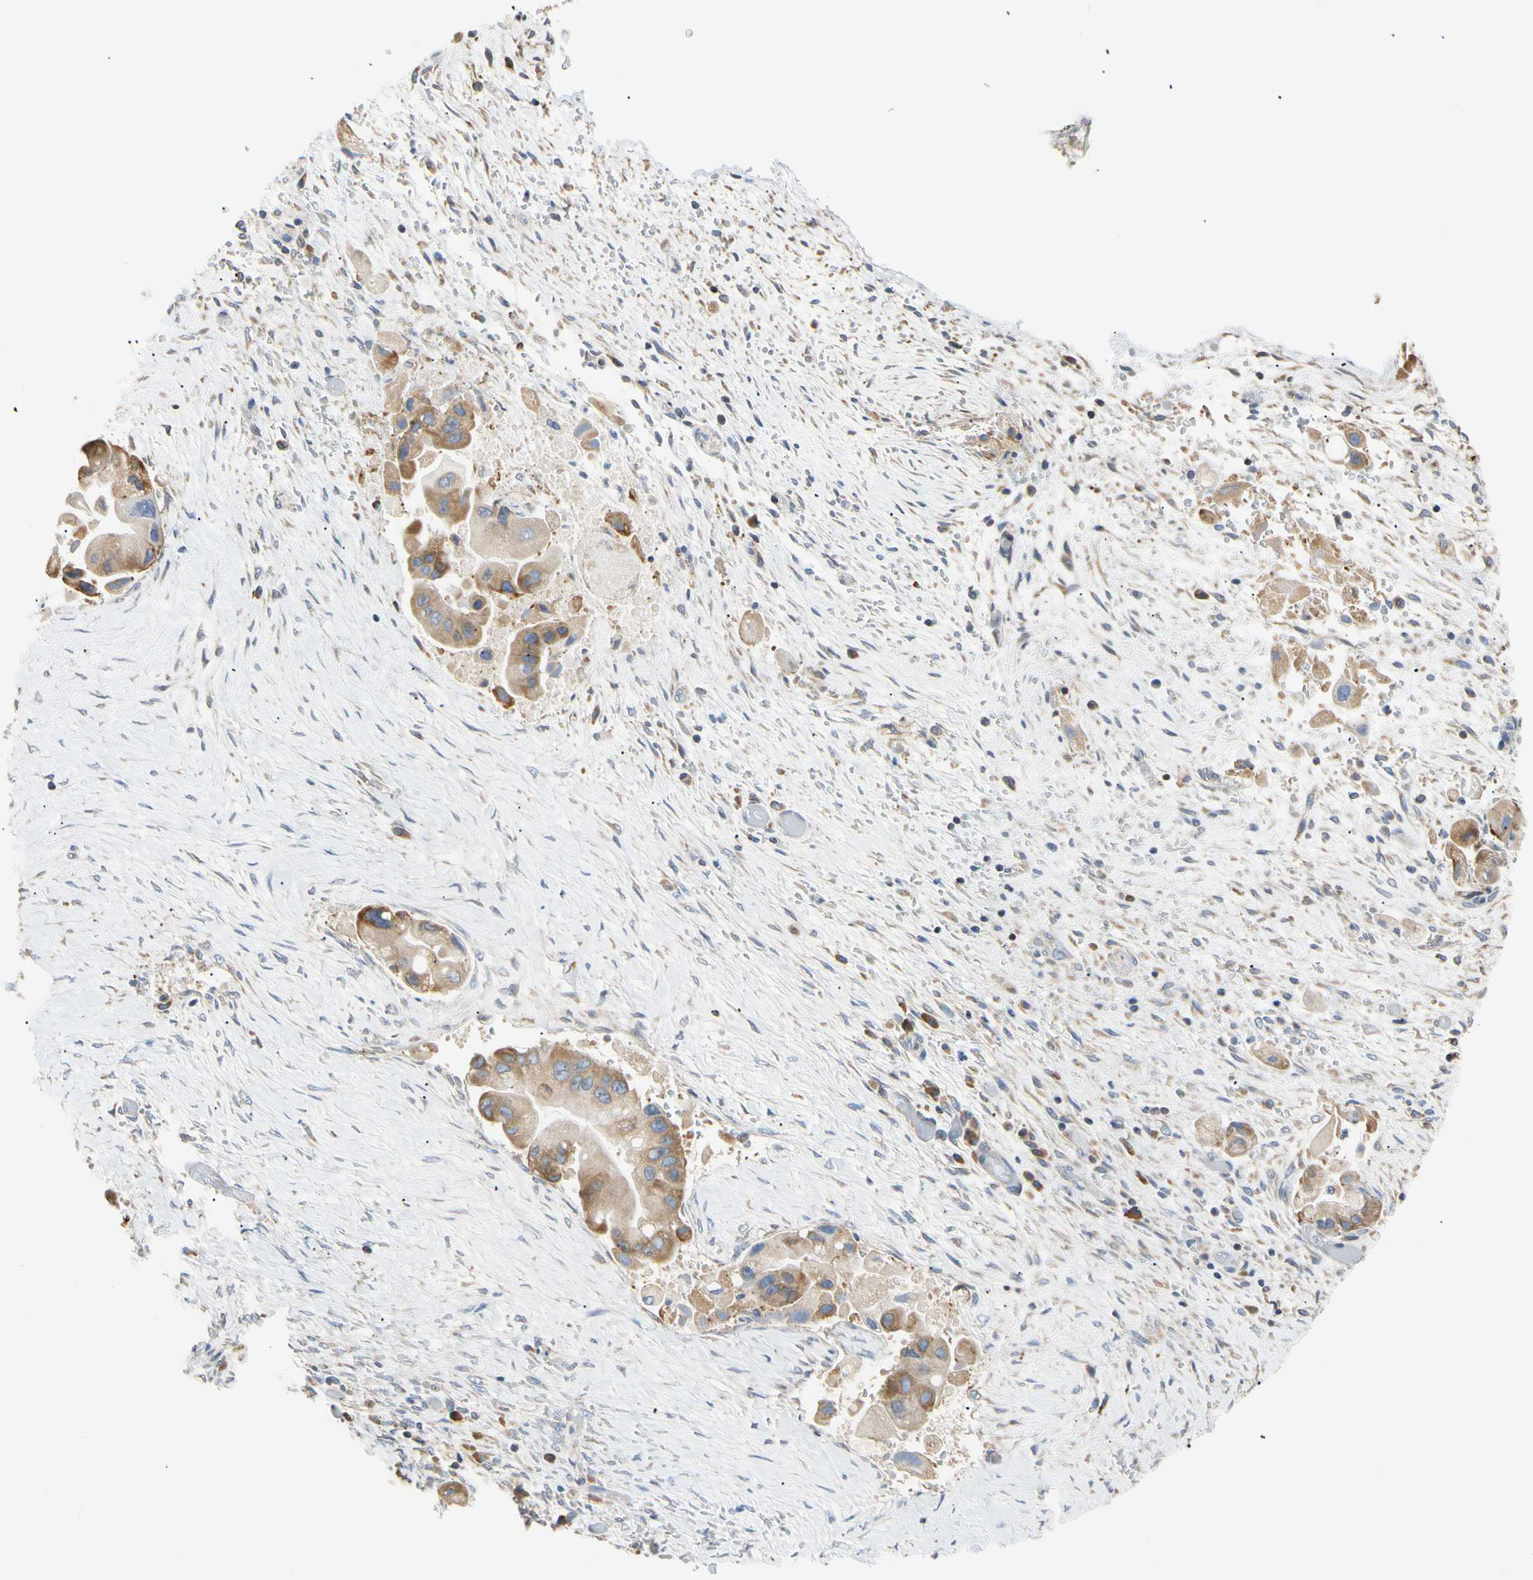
{"staining": {"intensity": "moderate", "quantity": ">75%", "location": "cytoplasmic/membranous"}, "tissue": "liver cancer", "cell_type": "Tumor cells", "image_type": "cancer", "snomed": [{"axis": "morphology", "description": "Normal tissue, NOS"}, {"axis": "morphology", "description": "Cholangiocarcinoma"}, {"axis": "topography", "description": "Liver"}, {"axis": "topography", "description": "Peripheral nerve tissue"}], "caption": "Liver cancer (cholangiocarcinoma) stained with a brown dye reveals moderate cytoplasmic/membranous positive expression in about >75% of tumor cells.", "gene": "PLGRKT", "patient": {"sex": "male", "age": 50}}